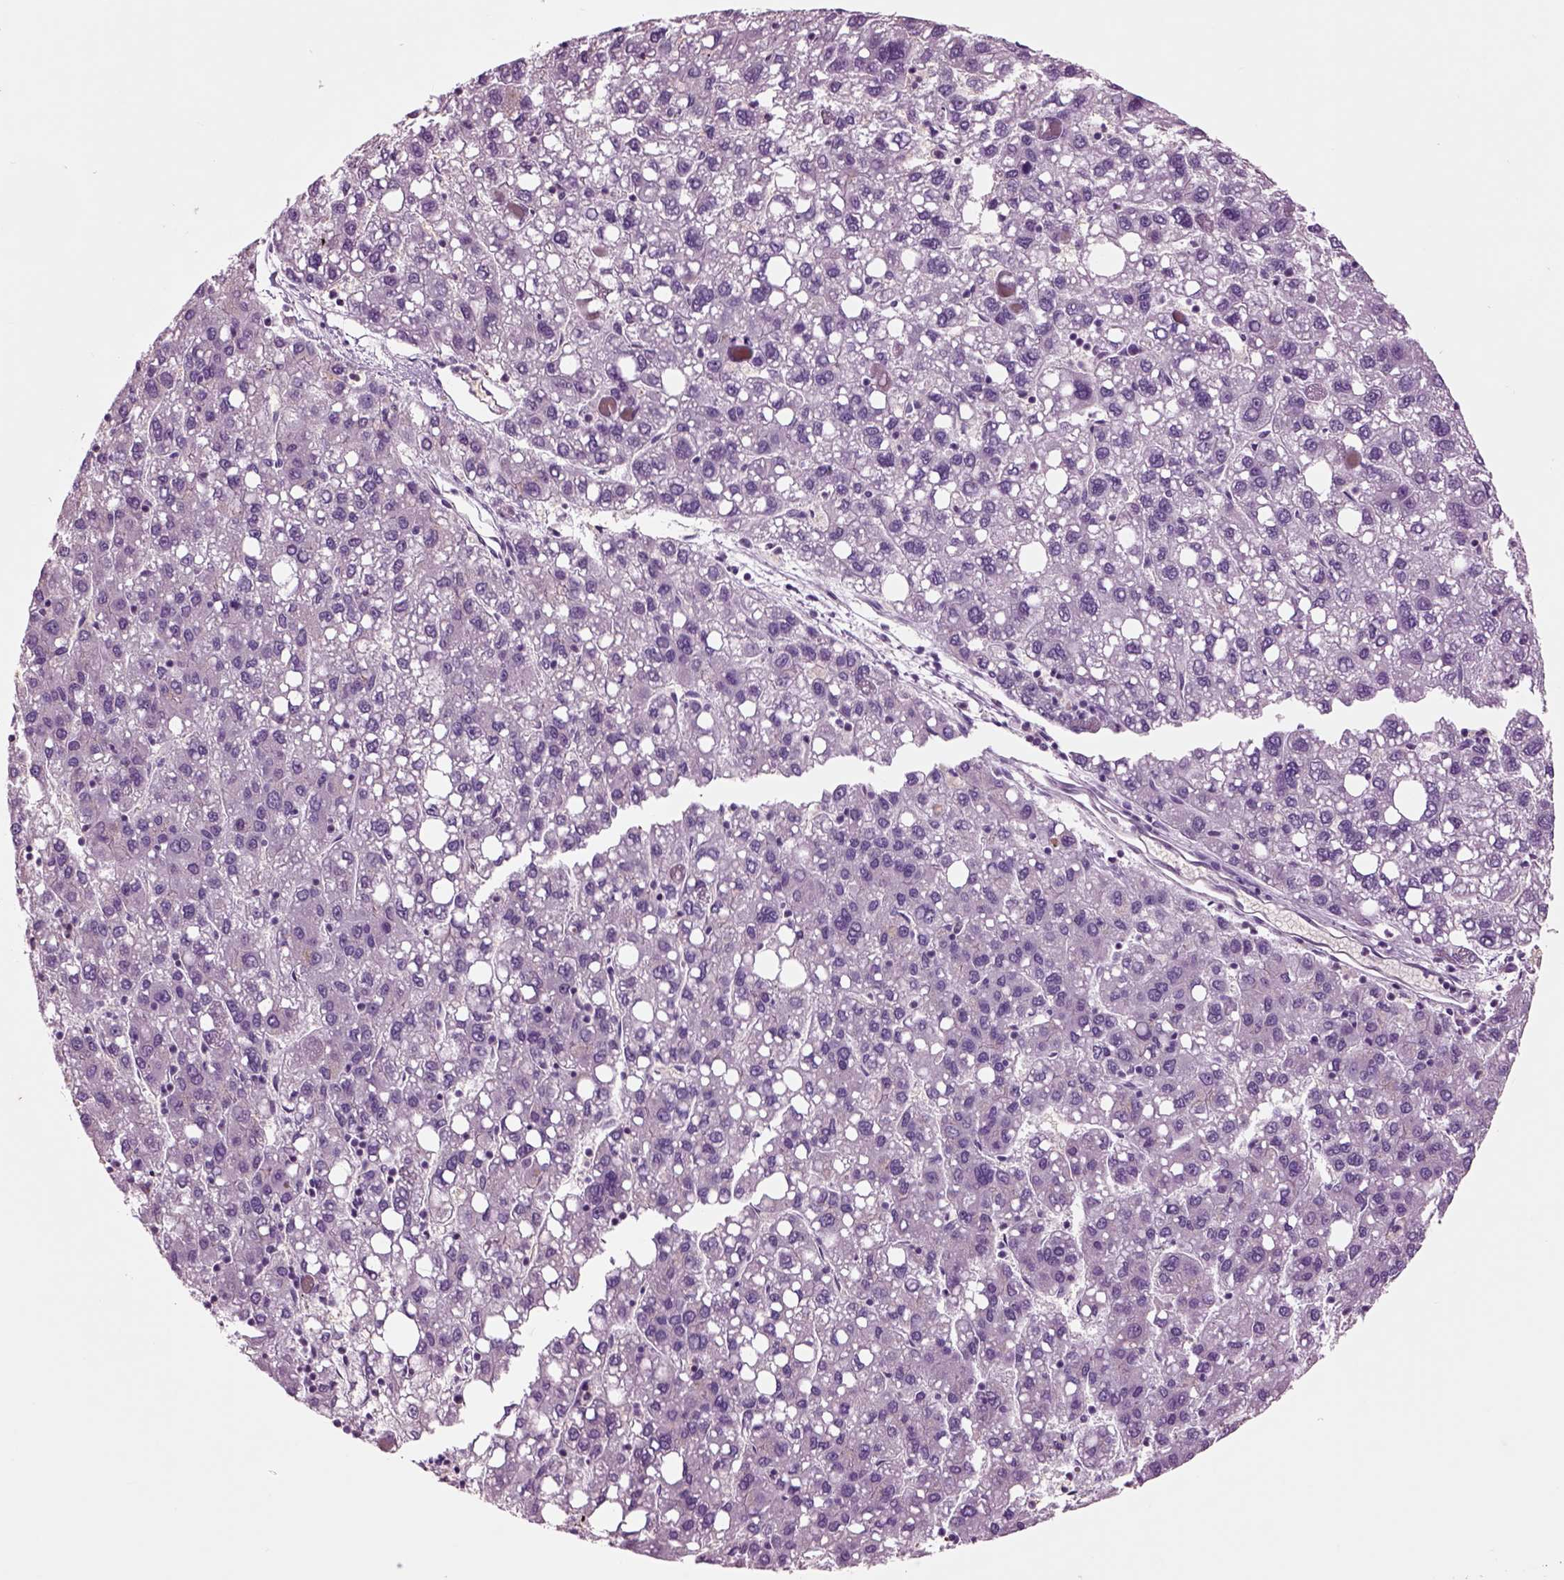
{"staining": {"intensity": "negative", "quantity": "none", "location": "none"}, "tissue": "liver cancer", "cell_type": "Tumor cells", "image_type": "cancer", "snomed": [{"axis": "morphology", "description": "Carcinoma, Hepatocellular, NOS"}, {"axis": "topography", "description": "Liver"}], "caption": "The immunohistochemistry (IHC) image has no significant staining in tumor cells of hepatocellular carcinoma (liver) tissue. (DAB (3,3'-diaminobenzidine) IHC visualized using brightfield microscopy, high magnification).", "gene": "CHGB", "patient": {"sex": "female", "age": 82}}